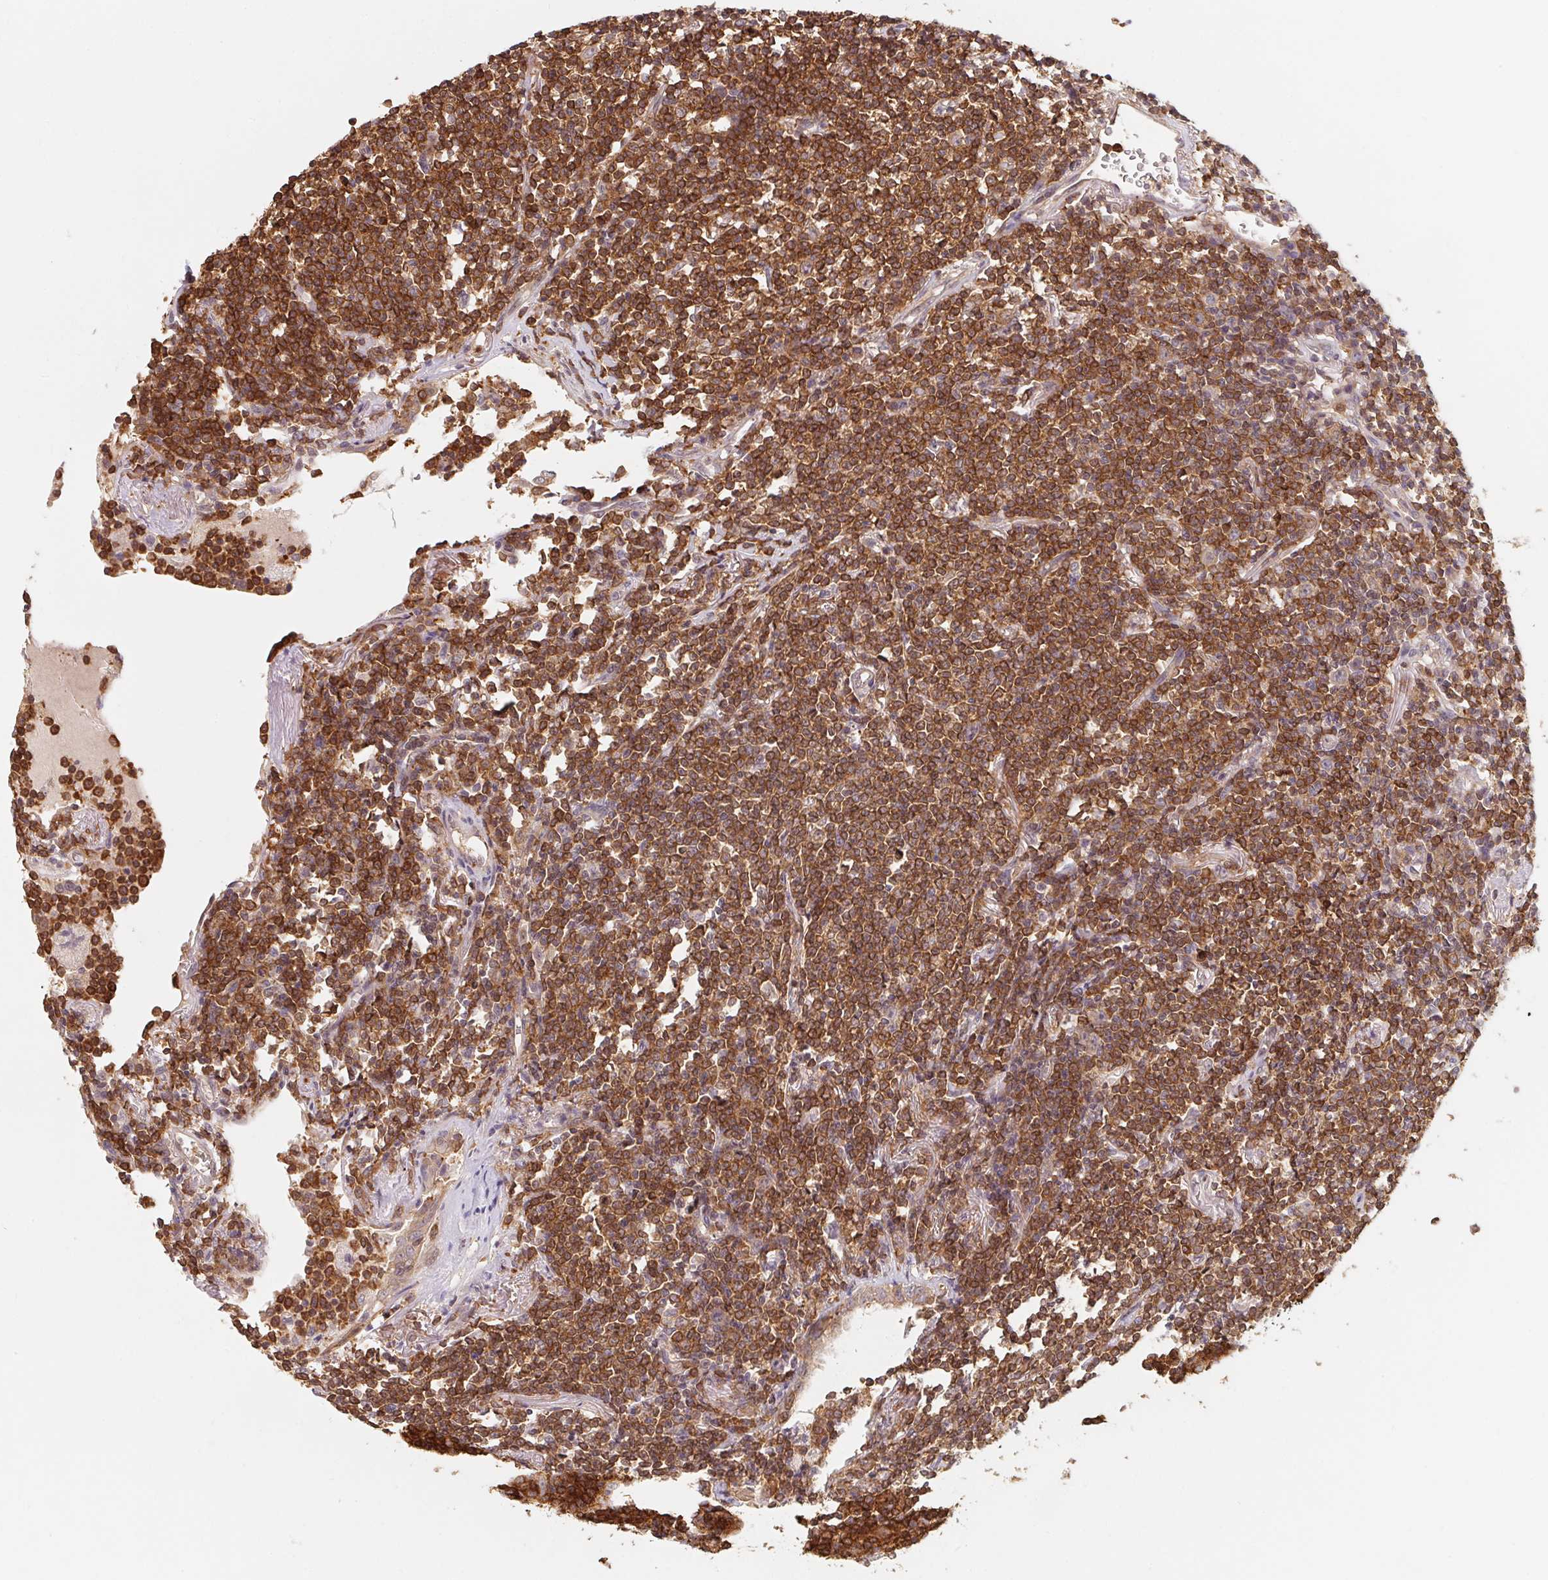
{"staining": {"intensity": "strong", "quantity": ">75%", "location": "cytoplasmic/membranous"}, "tissue": "lymphoma", "cell_type": "Tumor cells", "image_type": "cancer", "snomed": [{"axis": "morphology", "description": "Malignant lymphoma, non-Hodgkin's type, Low grade"}, {"axis": "topography", "description": "Lung"}], "caption": "Immunohistochemistry (DAB) staining of human lymphoma displays strong cytoplasmic/membranous protein expression in about >75% of tumor cells.", "gene": "ANKRD13A", "patient": {"sex": "female", "age": 71}}